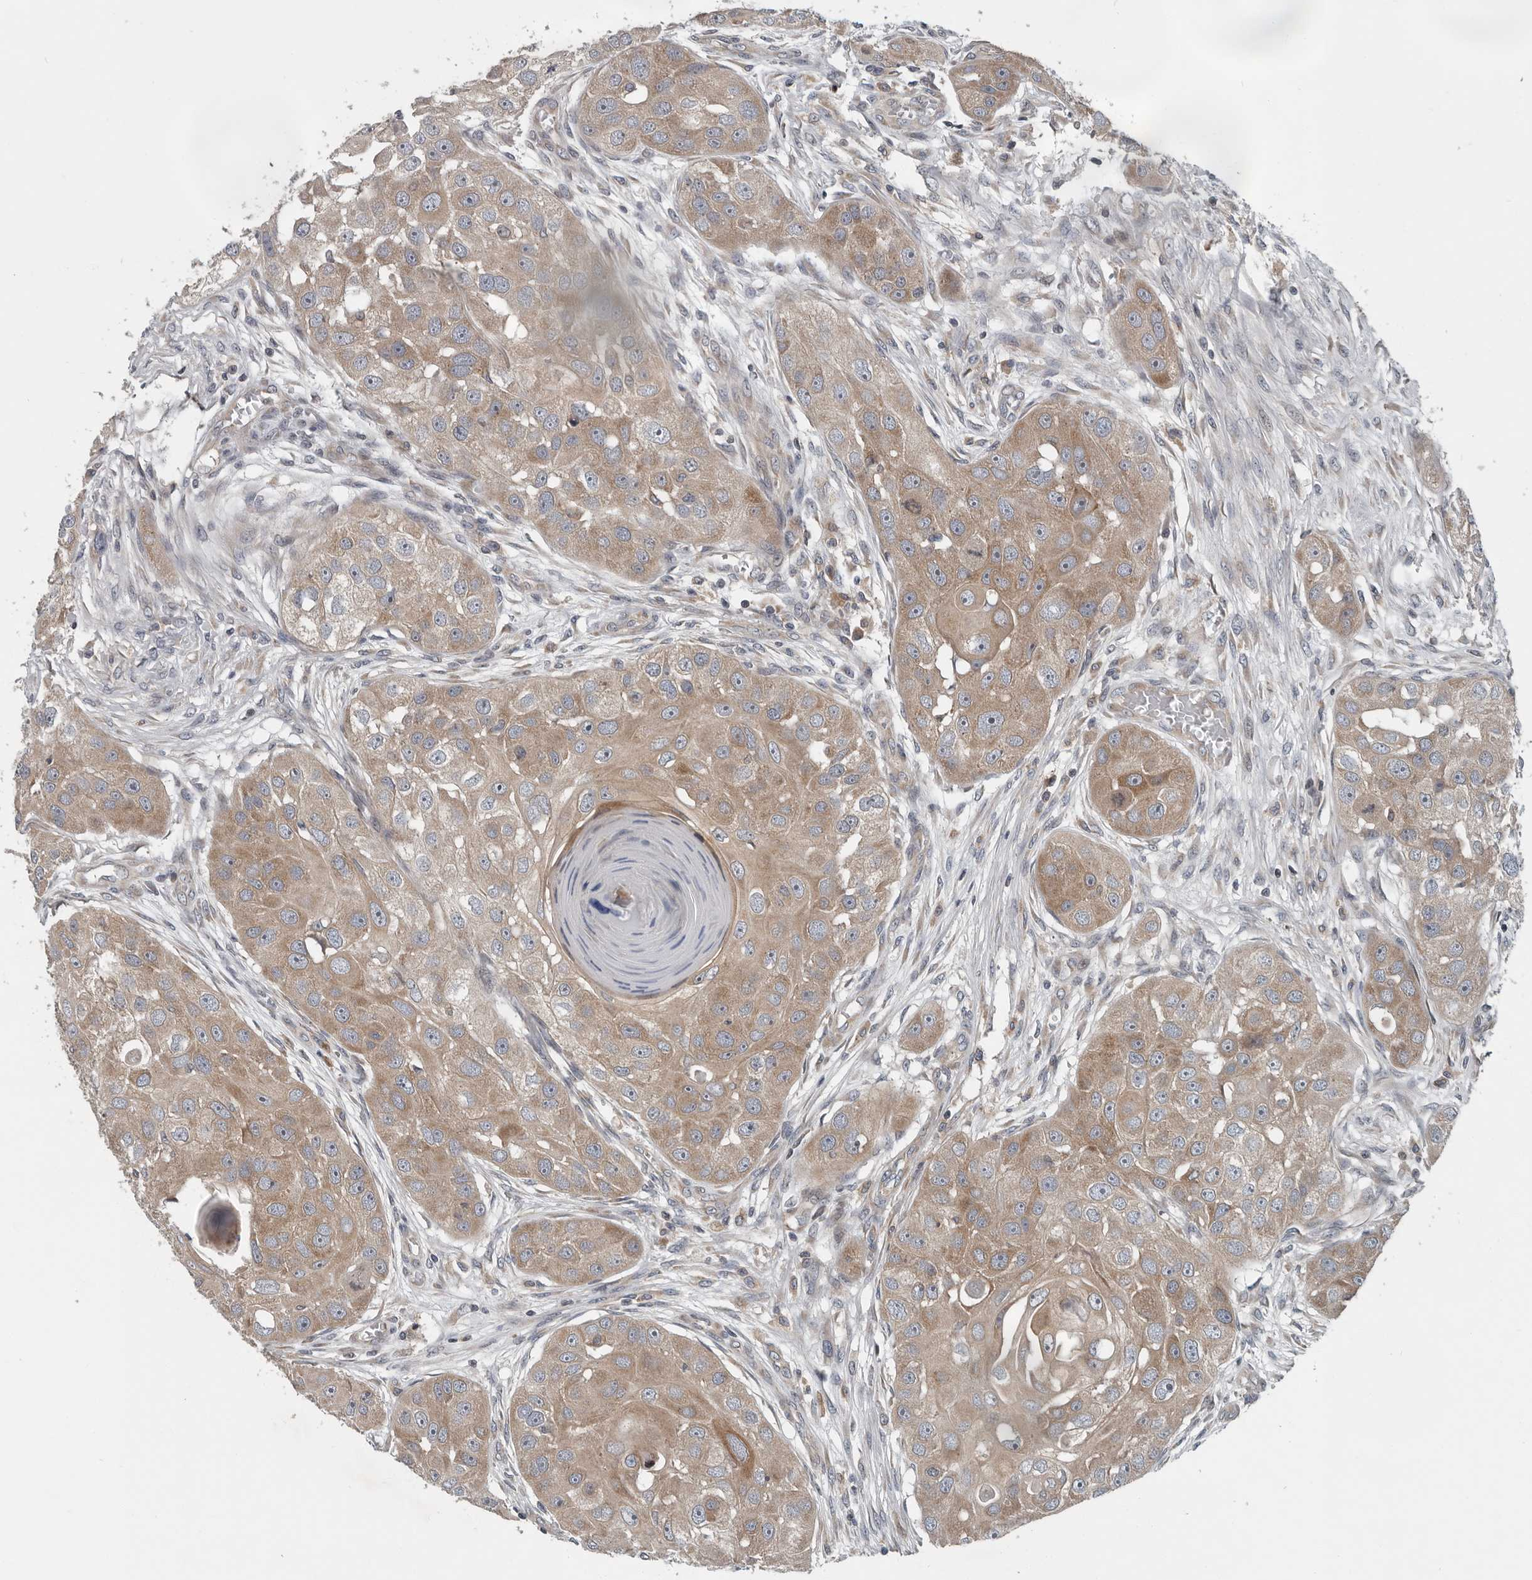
{"staining": {"intensity": "moderate", "quantity": "25%-75%", "location": "cytoplasmic/membranous"}, "tissue": "head and neck cancer", "cell_type": "Tumor cells", "image_type": "cancer", "snomed": [{"axis": "morphology", "description": "Normal tissue, NOS"}, {"axis": "morphology", "description": "Squamous cell carcinoma, NOS"}, {"axis": "topography", "description": "Skeletal muscle"}, {"axis": "topography", "description": "Head-Neck"}], "caption": "The photomicrograph exhibits a brown stain indicating the presence of a protein in the cytoplasmic/membranous of tumor cells in head and neck cancer. (DAB (3,3'-diaminobenzidine) = brown stain, brightfield microscopy at high magnification).", "gene": "TMEM199", "patient": {"sex": "male", "age": 51}}